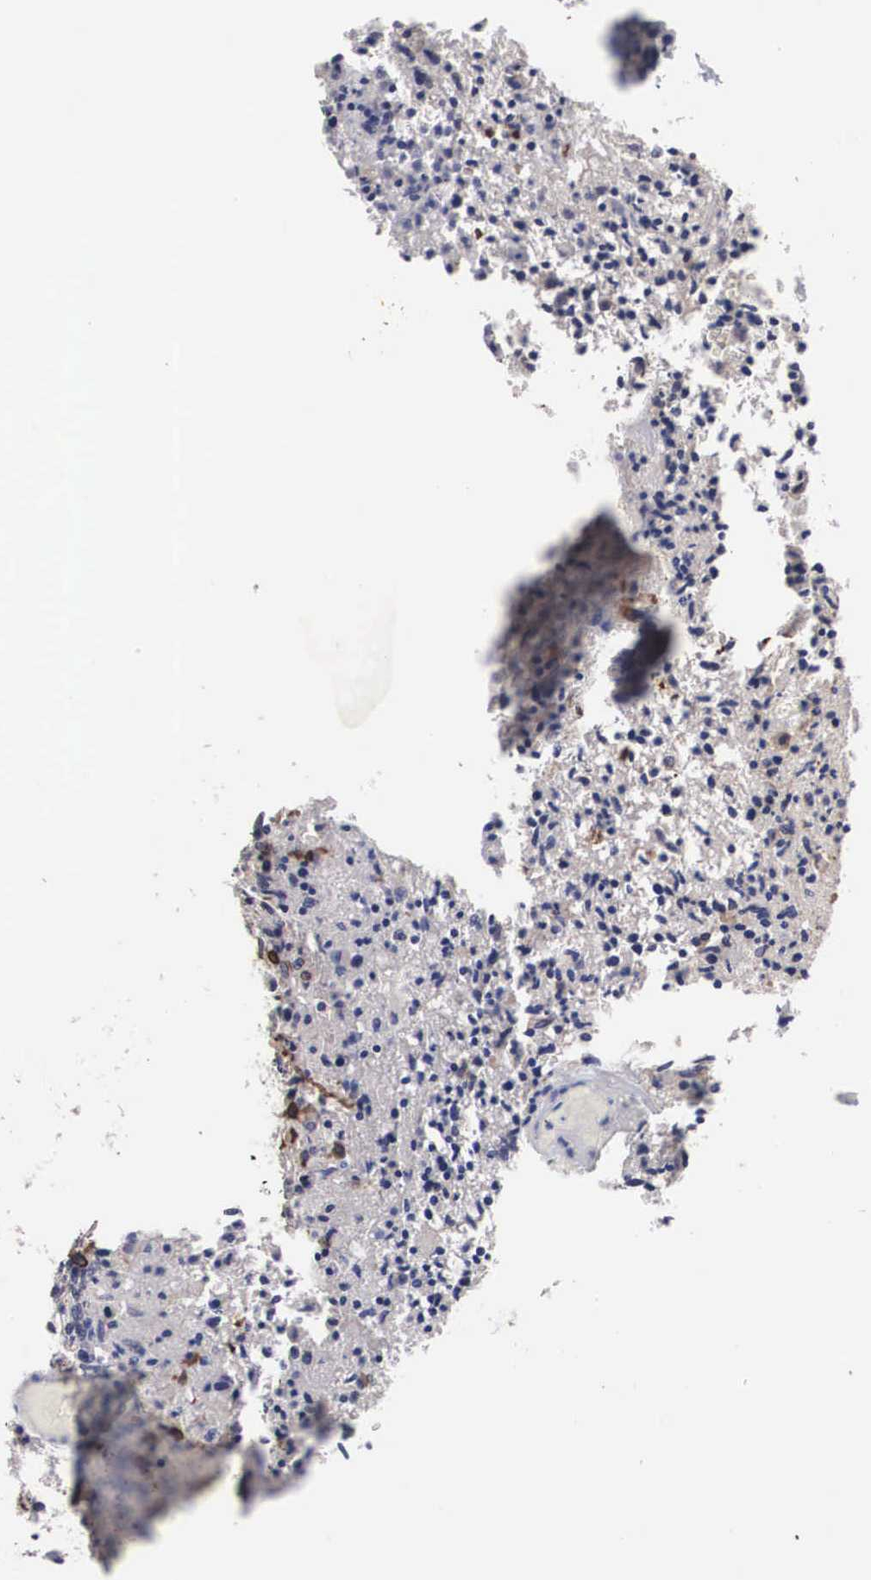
{"staining": {"intensity": "weak", "quantity": "<25%", "location": "cytoplasmic/membranous,nuclear"}, "tissue": "glioma", "cell_type": "Tumor cells", "image_type": "cancer", "snomed": [{"axis": "morphology", "description": "Glioma, malignant, High grade"}, {"axis": "topography", "description": "Brain"}], "caption": "This is an IHC histopathology image of malignant glioma (high-grade). There is no staining in tumor cells.", "gene": "HMOX1", "patient": {"sex": "male", "age": 36}}